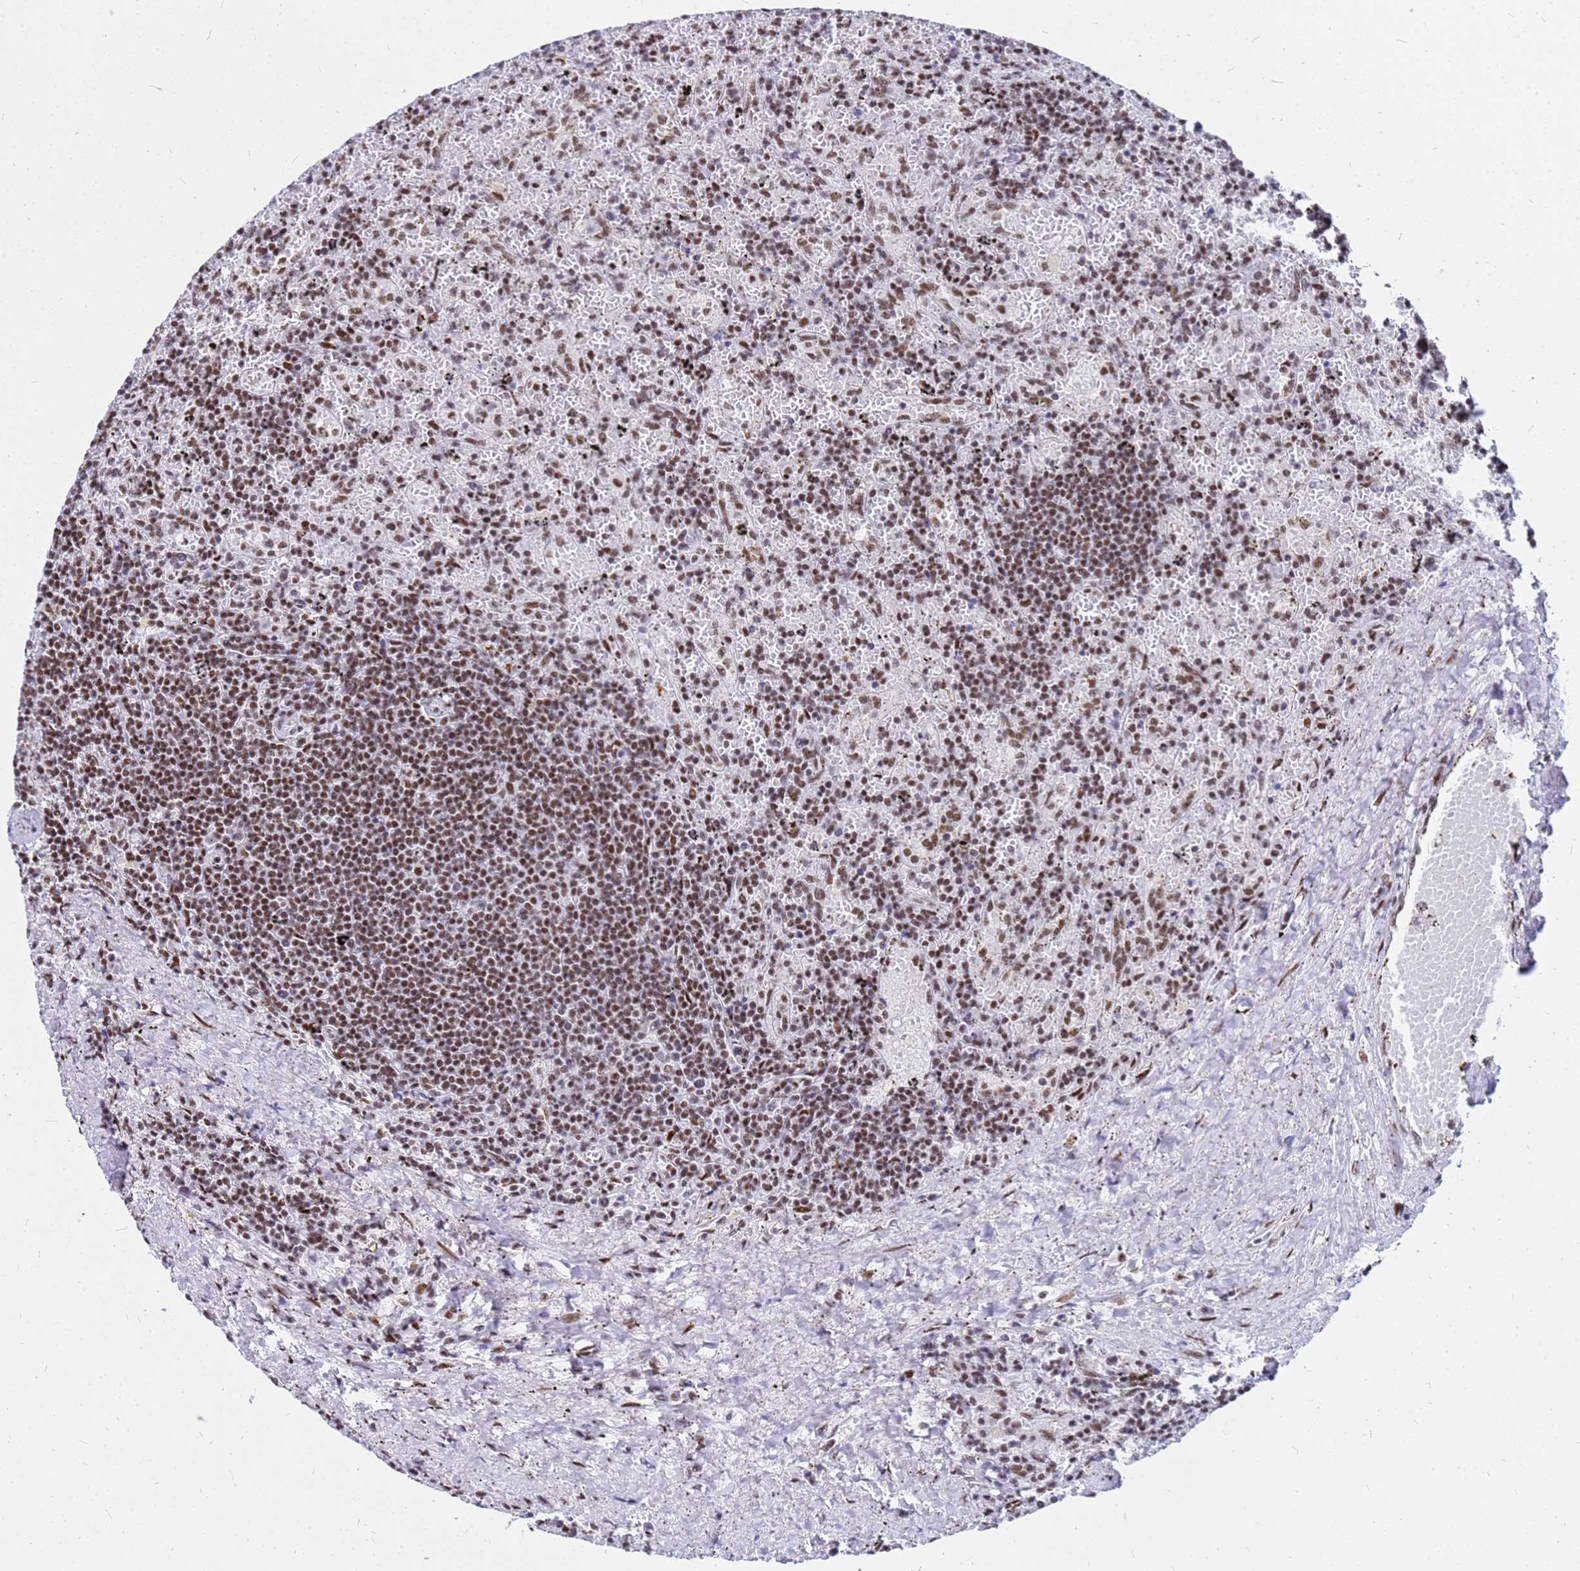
{"staining": {"intensity": "moderate", "quantity": ">75%", "location": "nuclear"}, "tissue": "lymphoma", "cell_type": "Tumor cells", "image_type": "cancer", "snomed": [{"axis": "morphology", "description": "Malignant lymphoma, non-Hodgkin's type, Low grade"}, {"axis": "topography", "description": "Spleen"}], "caption": "Lymphoma tissue exhibits moderate nuclear positivity in approximately >75% of tumor cells, visualized by immunohistochemistry. (Stains: DAB in brown, nuclei in blue, Microscopy: brightfield microscopy at high magnification).", "gene": "SART3", "patient": {"sex": "male", "age": 76}}